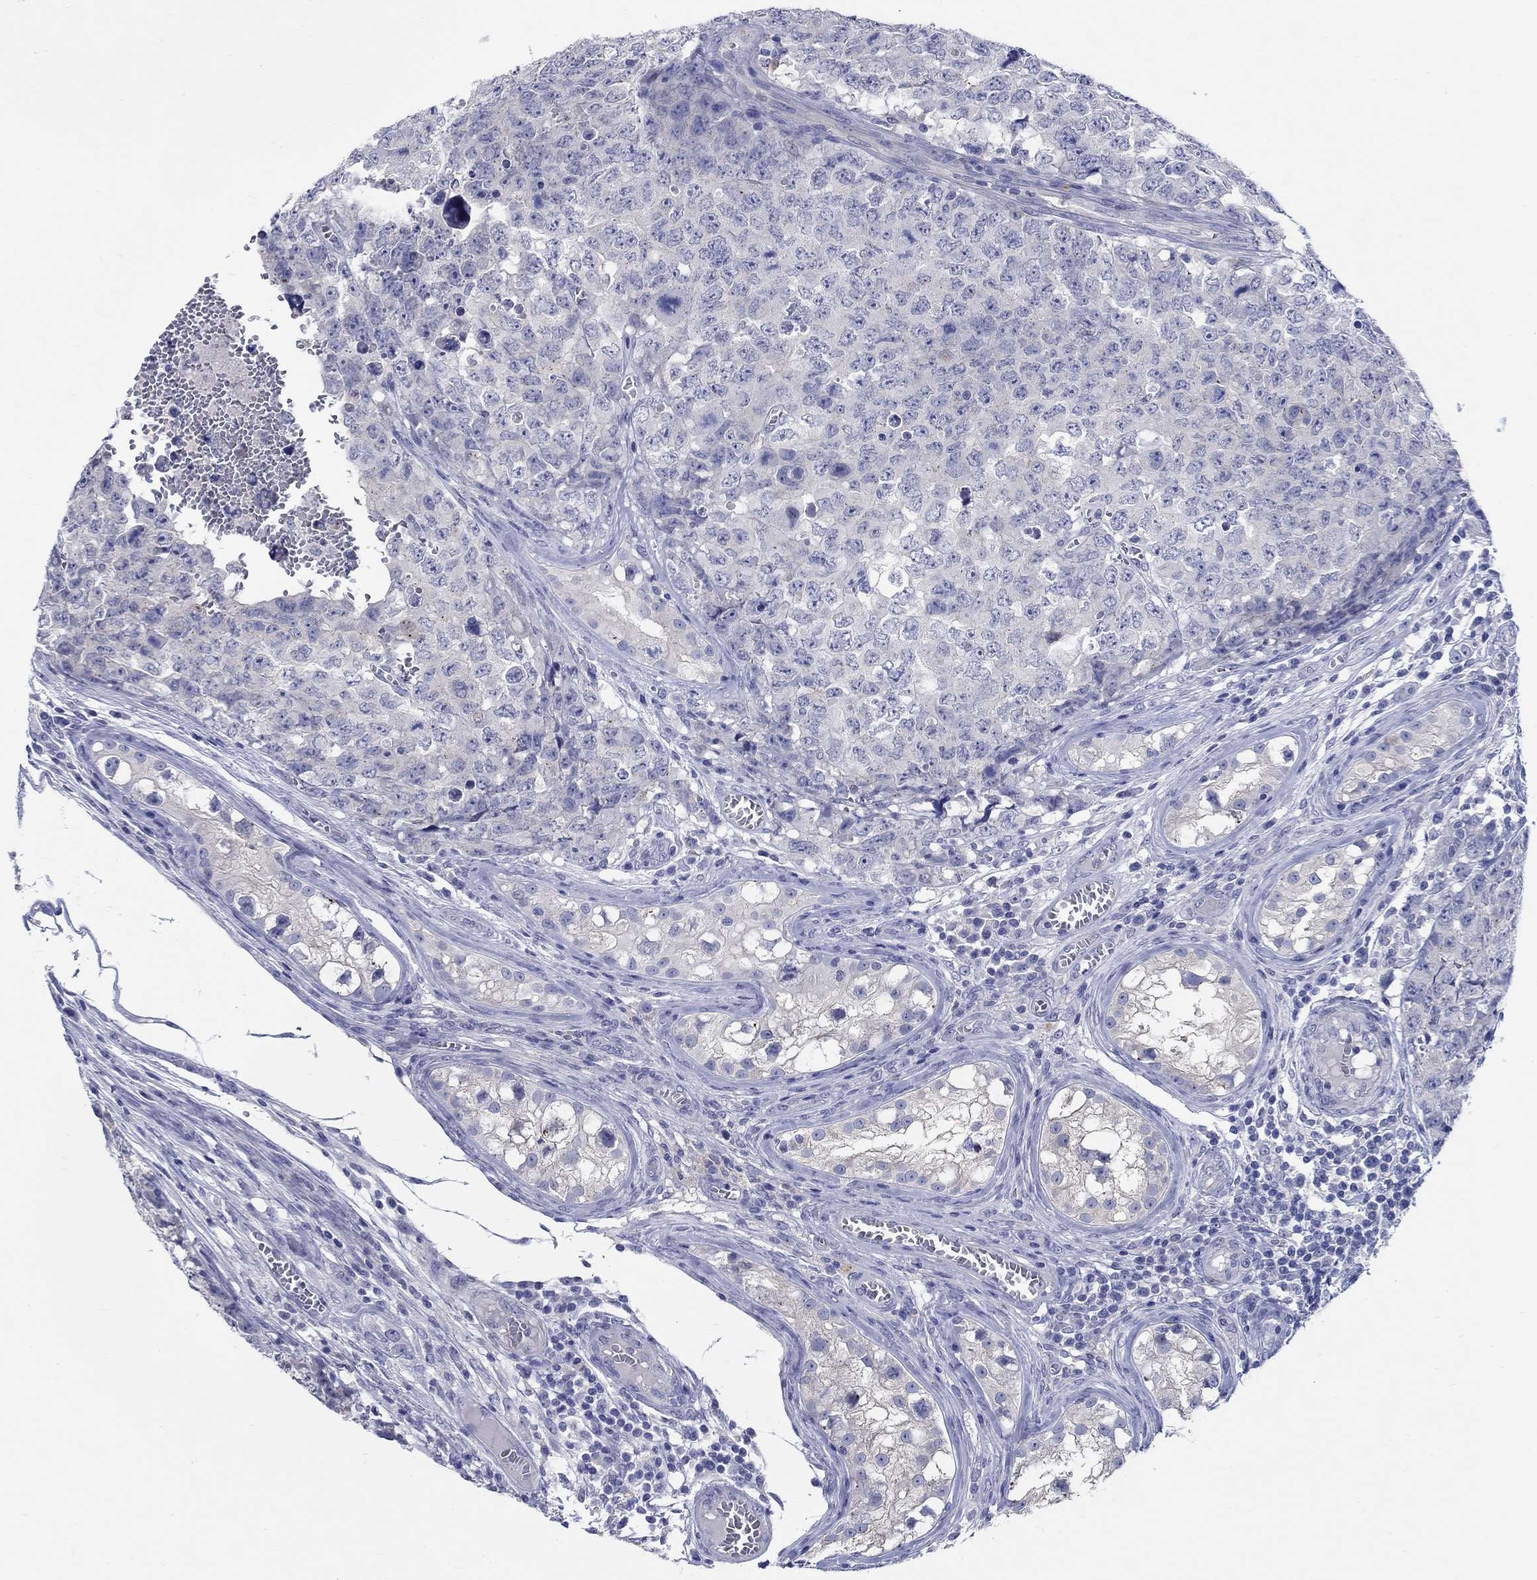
{"staining": {"intensity": "negative", "quantity": "none", "location": "none"}, "tissue": "testis cancer", "cell_type": "Tumor cells", "image_type": "cancer", "snomed": [{"axis": "morphology", "description": "Carcinoma, Embryonal, NOS"}, {"axis": "topography", "description": "Testis"}], "caption": "Protein analysis of testis cancer reveals no significant positivity in tumor cells.", "gene": "RAP1GAP", "patient": {"sex": "male", "age": 23}}